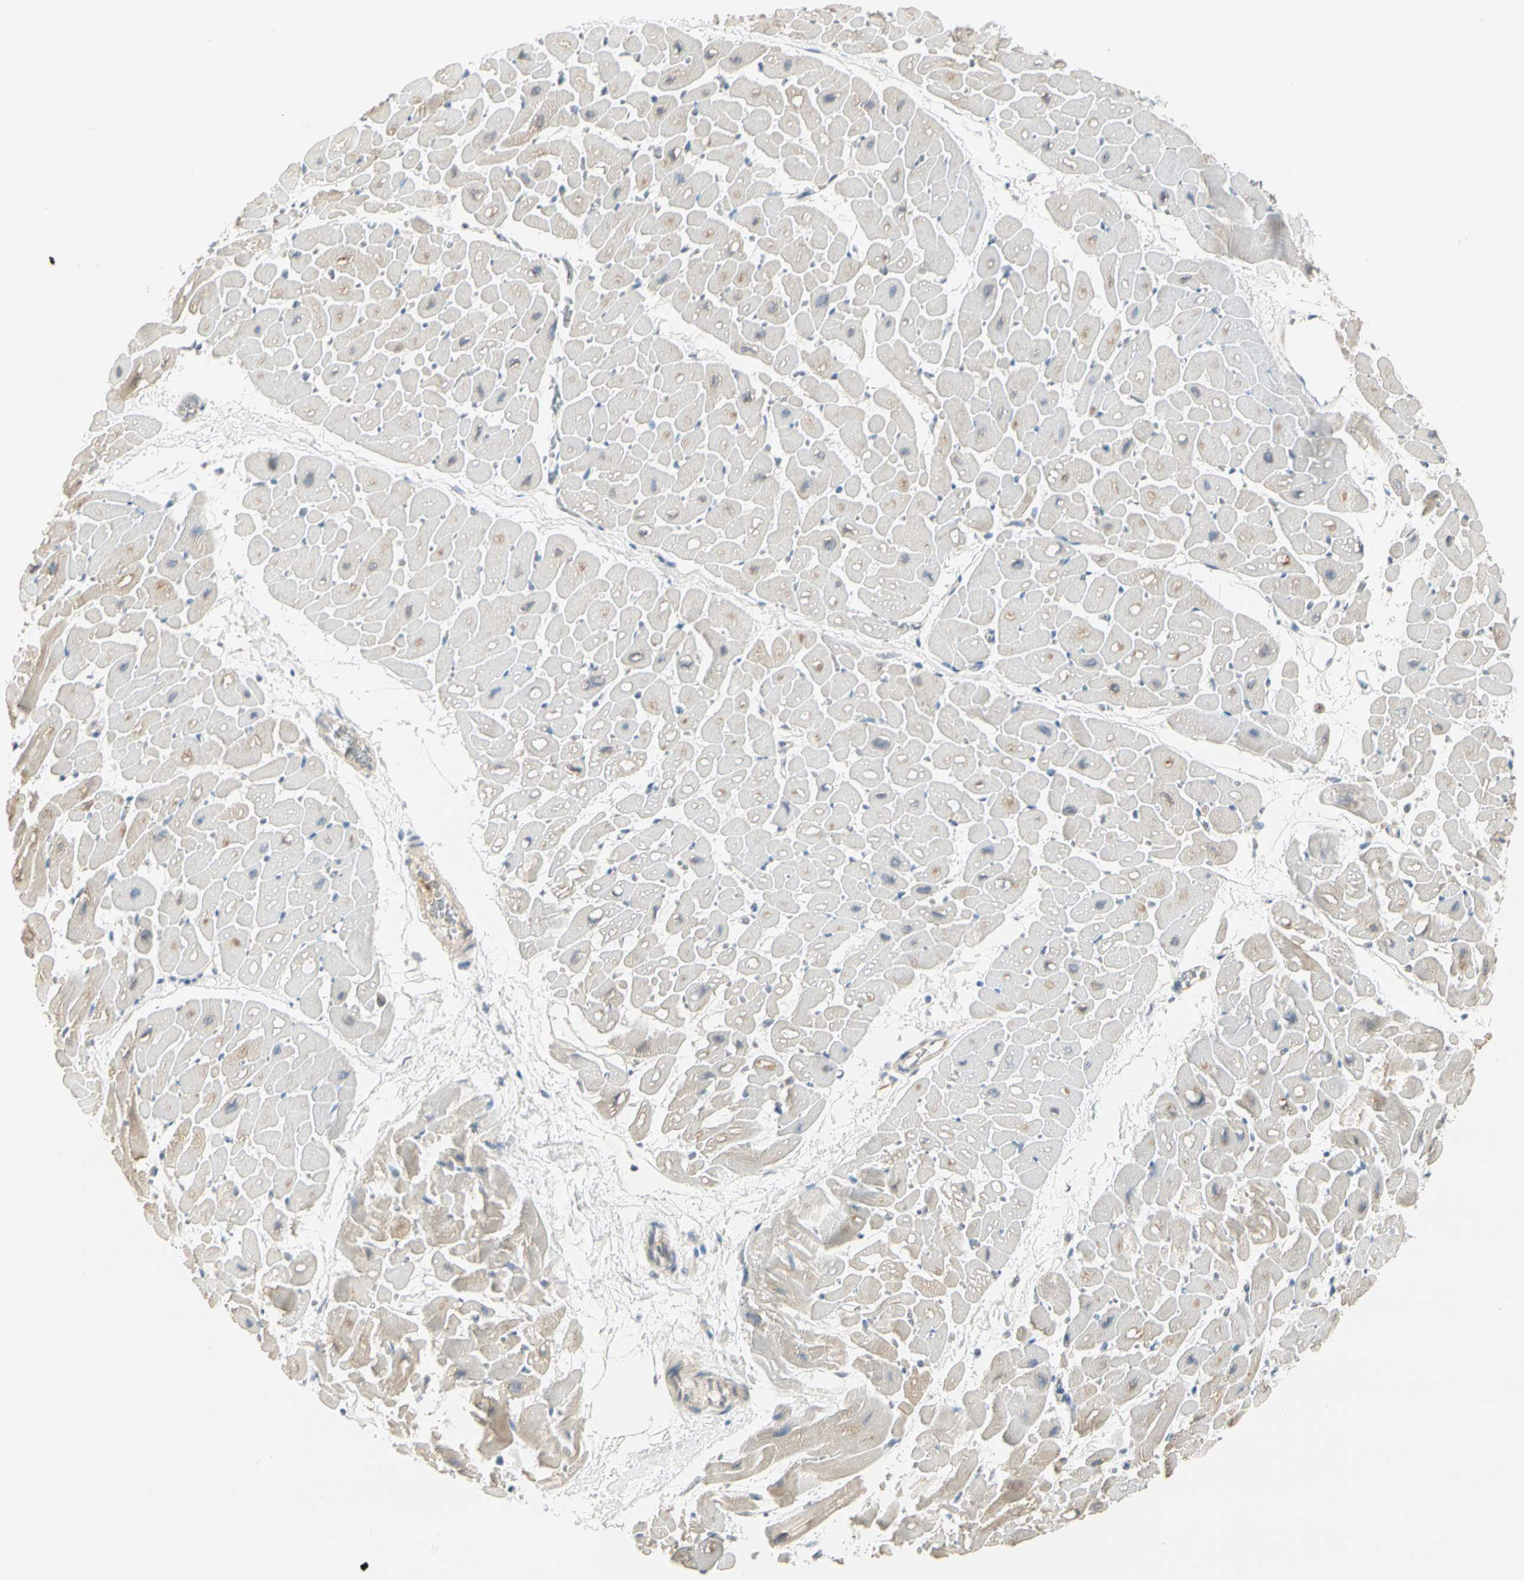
{"staining": {"intensity": "weak", "quantity": "<25%", "location": "cytoplasmic/membranous"}, "tissue": "heart muscle", "cell_type": "Cardiomyocytes", "image_type": "normal", "snomed": [{"axis": "morphology", "description": "Normal tissue, NOS"}, {"axis": "topography", "description": "Heart"}], "caption": "This is a micrograph of immunohistochemistry staining of benign heart muscle, which shows no positivity in cardiomyocytes.", "gene": "GPR153", "patient": {"sex": "male", "age": 45}}